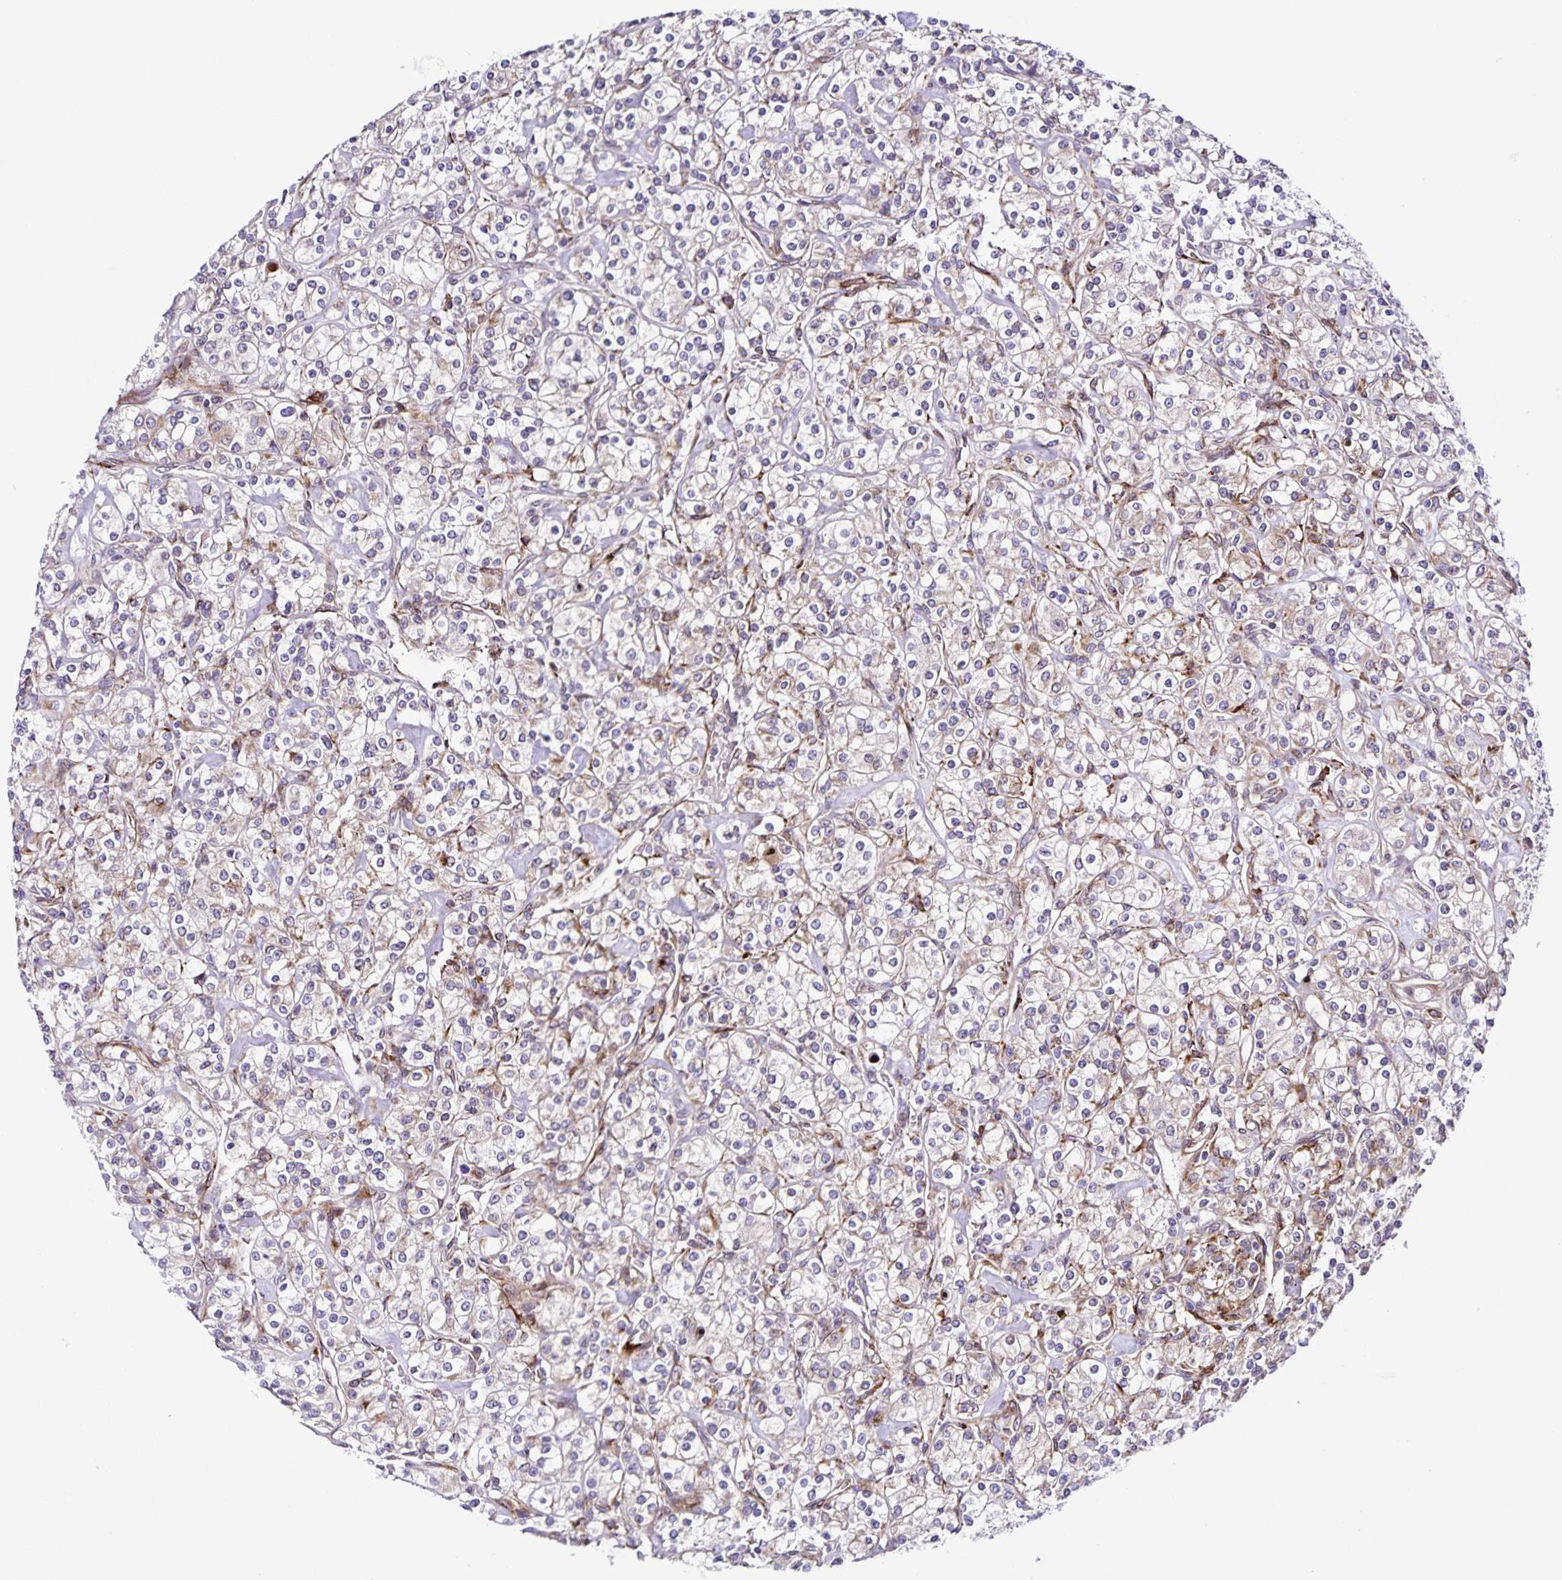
{"staining": {"intensity": "weak", "quantity": "<25%", "location": "cytoplasmic/membranous"}, "tissue": "renal cancer", "cell_type": "Tumor cells", "image_type": "cancer", "snomed": [{"axis": "morphology", "description": "Adenocarcinoma, NOS"}, {"axis": "topography", "description": "Kidney"}], "caption": "Photomicrograph shows no protein expression in tumor cells of adenocarcinoma (renal) tissue. Brightfield microscopy of immunohistochemistry (IHC) stained with DAB (brown) and hematoxylin (blue), captured at high magnification.", "gene": "OSBPL5", "patient": {"sex": "male", "age": 77}}